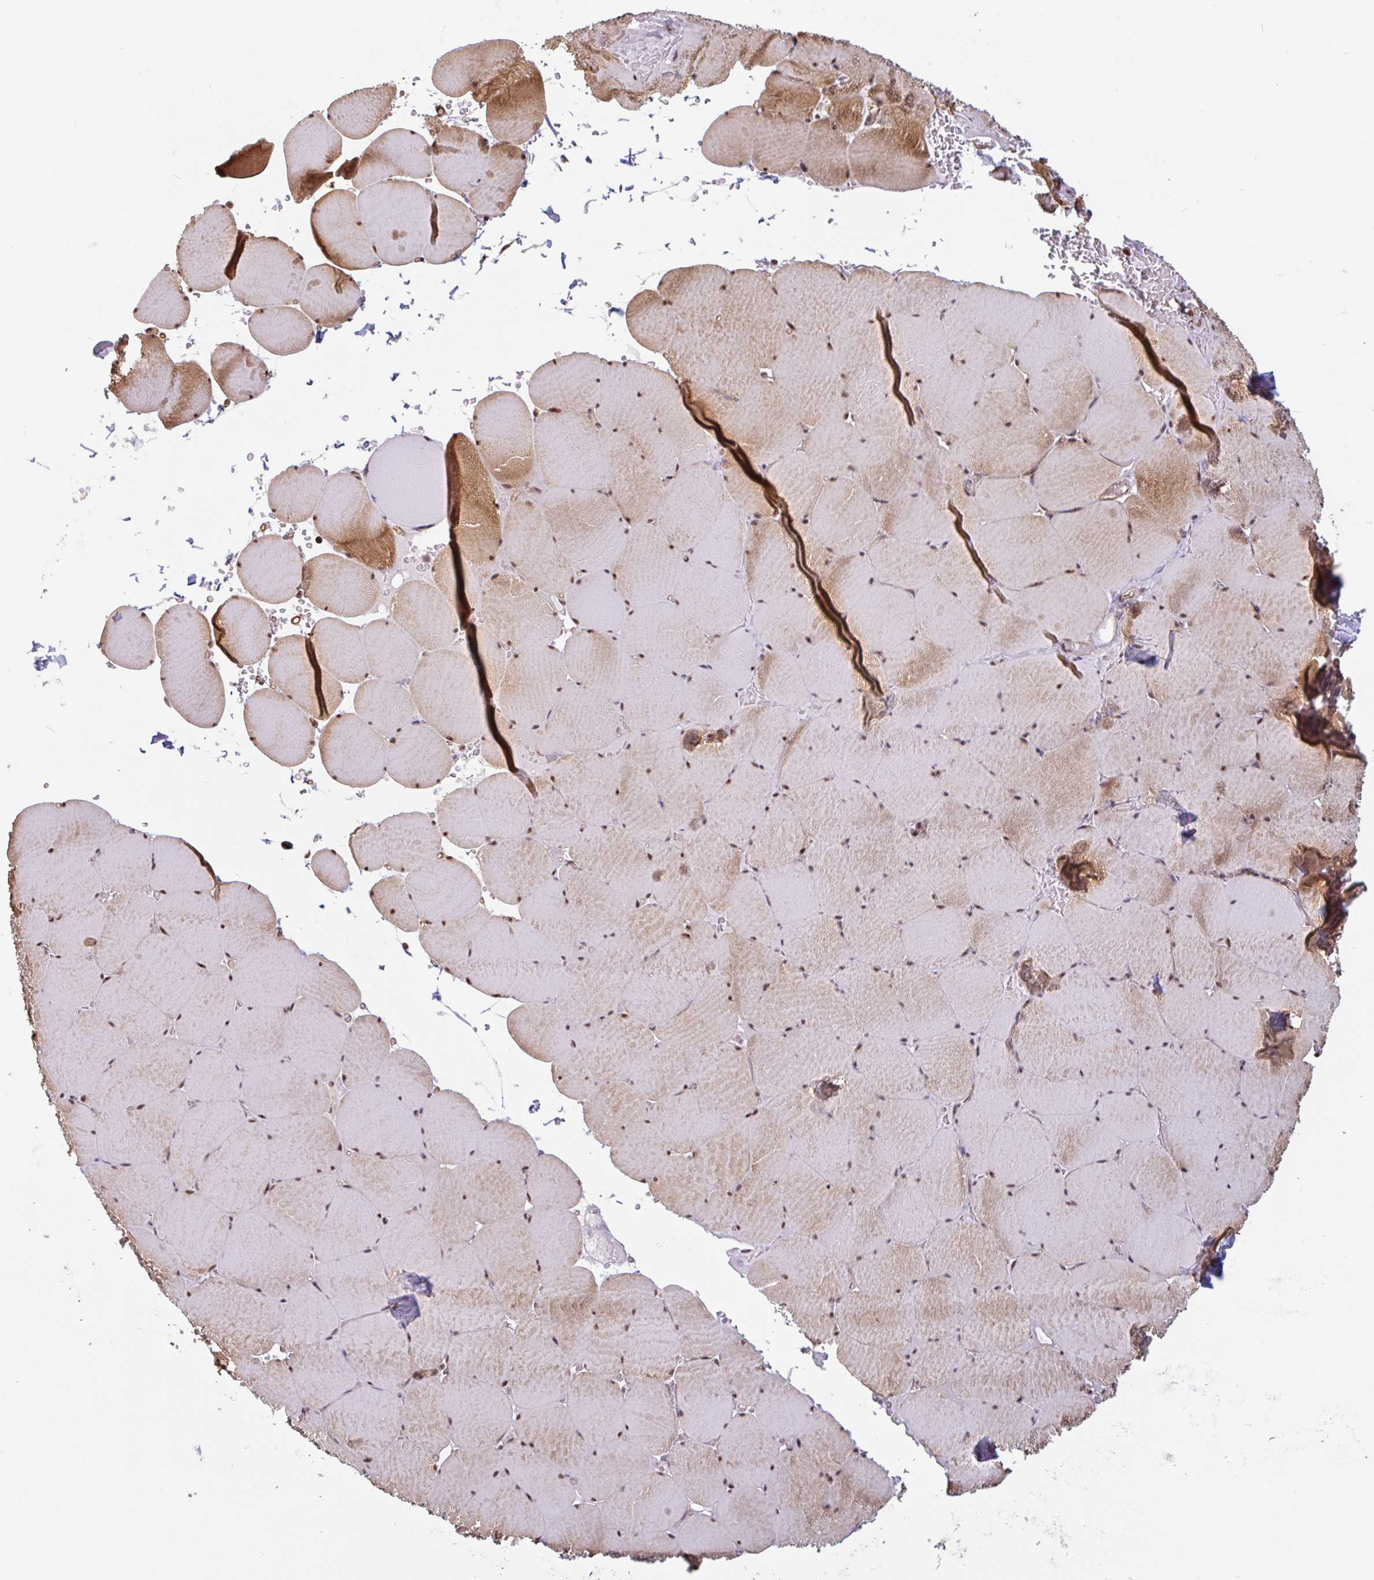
{"staining": {"intensity": "moderate", "quantity": ">75%", "location": "cytoplasmic/membranous,nuclear"}, "tissue": "skeletal muscle", "cell_type": "Myocytes", "image_type": "normal", "snomed": [{"axis": "morphology", "description": "Normal tissue, NOS"}, {"axis": "topography", "description": "Skeletal muscle"}, {"axis": "topography", "description": "Head-Neck"}], "caption": "DAB (3,3'-diaminobenzidine) immunohistochemical staining of benign human skeletal muscle demonstrates moderate cytoplasmic/membranous,nuclear protein staining in approximately >75% of myocytes.", "gene": "ZNF689", "patient": {"sex": "male", "age": 66}}